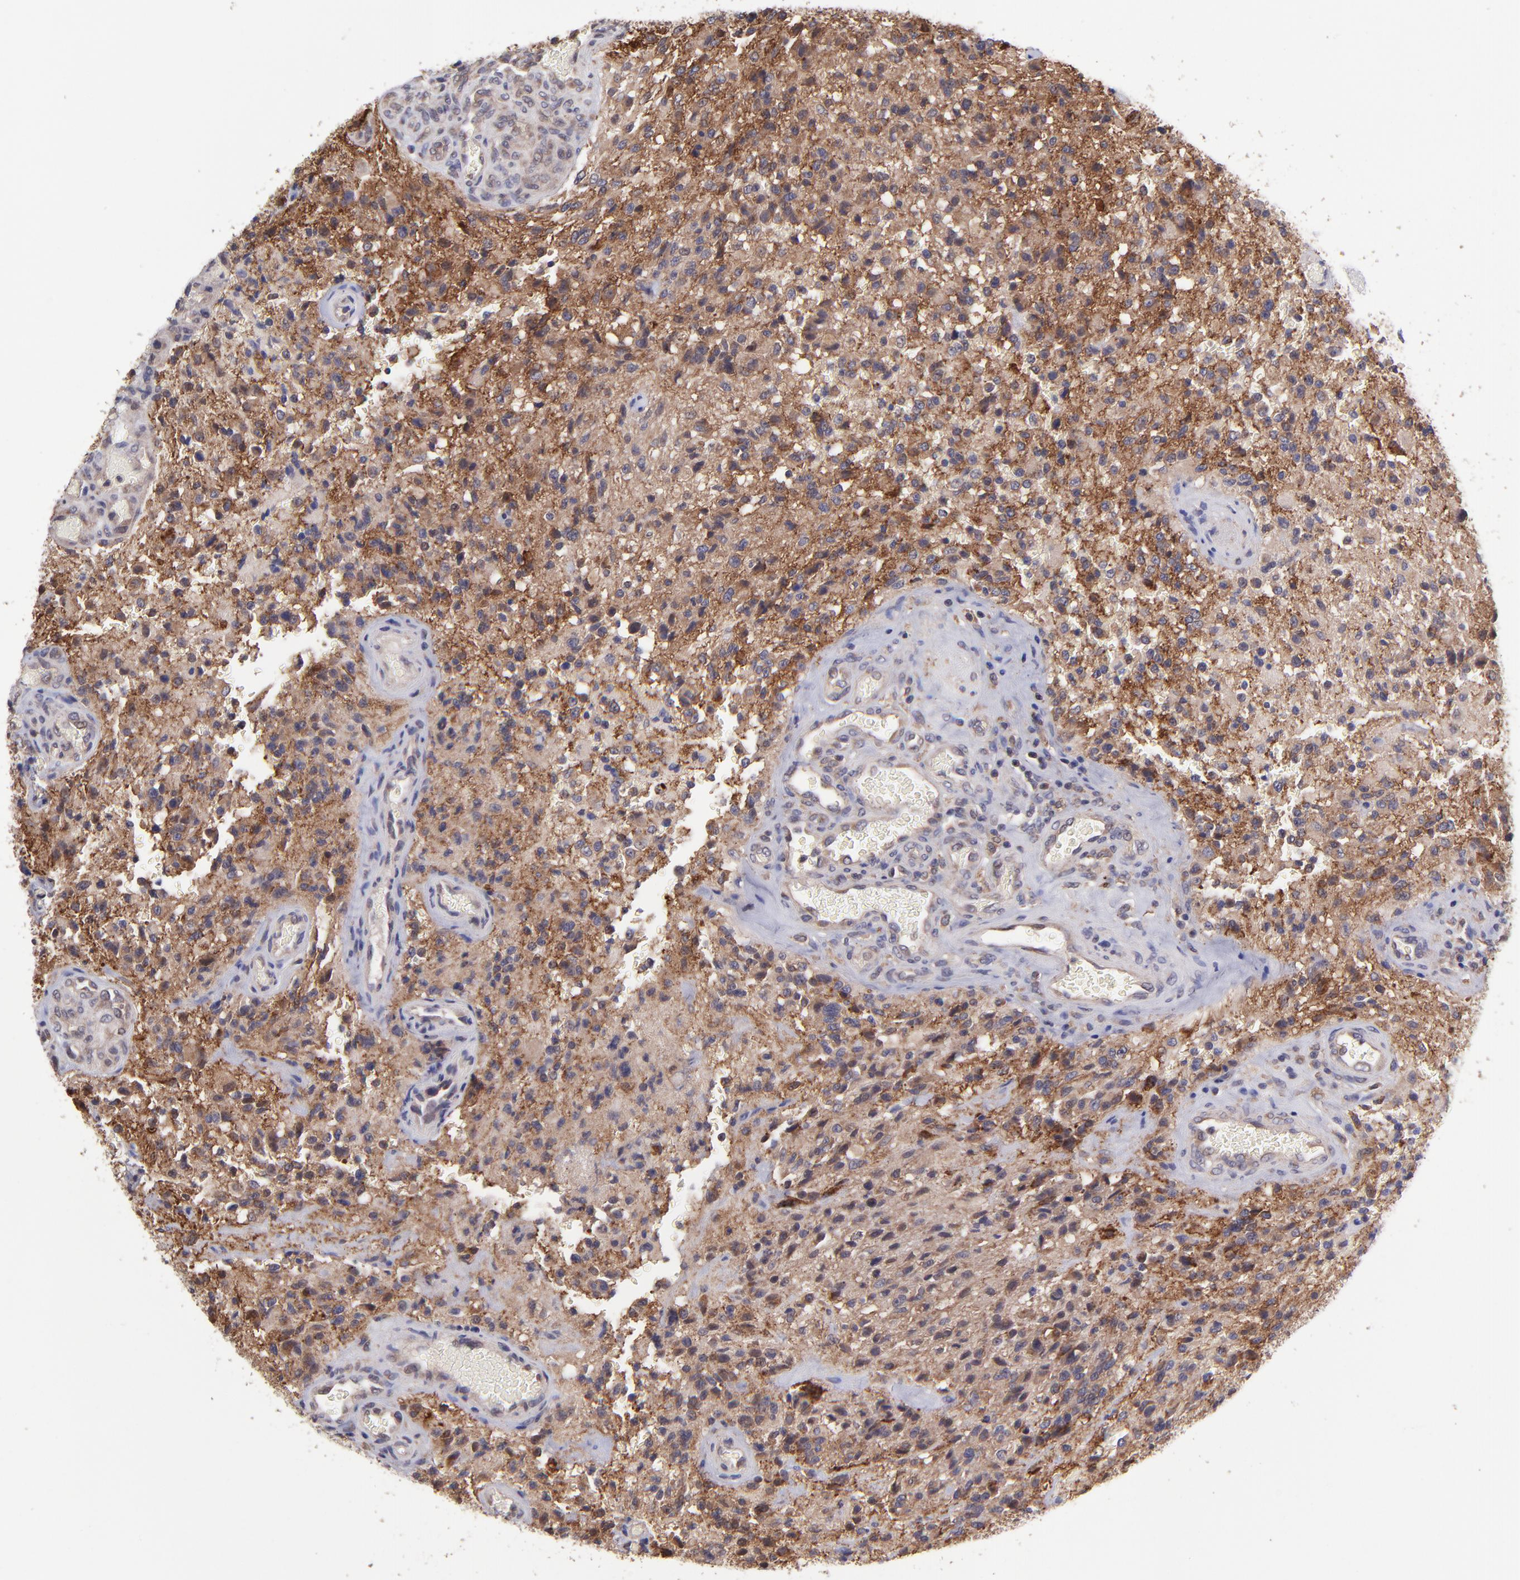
{"staining": {"intensity": "strong", "quantity": ">75%", "location": "cytoplasmic/membranous"}, "tissue": "glioma", "cell_type": "Tumor cells", "image_type": "cancer", "snomed": [{"axis": "morphology", "description": "Normal tissue, NOS"}, {"axis": "morphology", "description": "Glioma, malignant, High grade"}, {"axis": "topography", "description": "Cerebral cortex"}], "caption": "Immunohistochemistry (IHC) of human glioma shows high levels of strong cytoplasmic/membranous staining in about >75% of tumor cells. The staining was performed using DAB (3,3'-diaminobenzidine), with brown indicating positive protein expression. Nuclei are stained blue with hematoxylin.", "gene": "NSF", "patient": {"sex": "male", "age": 56}}